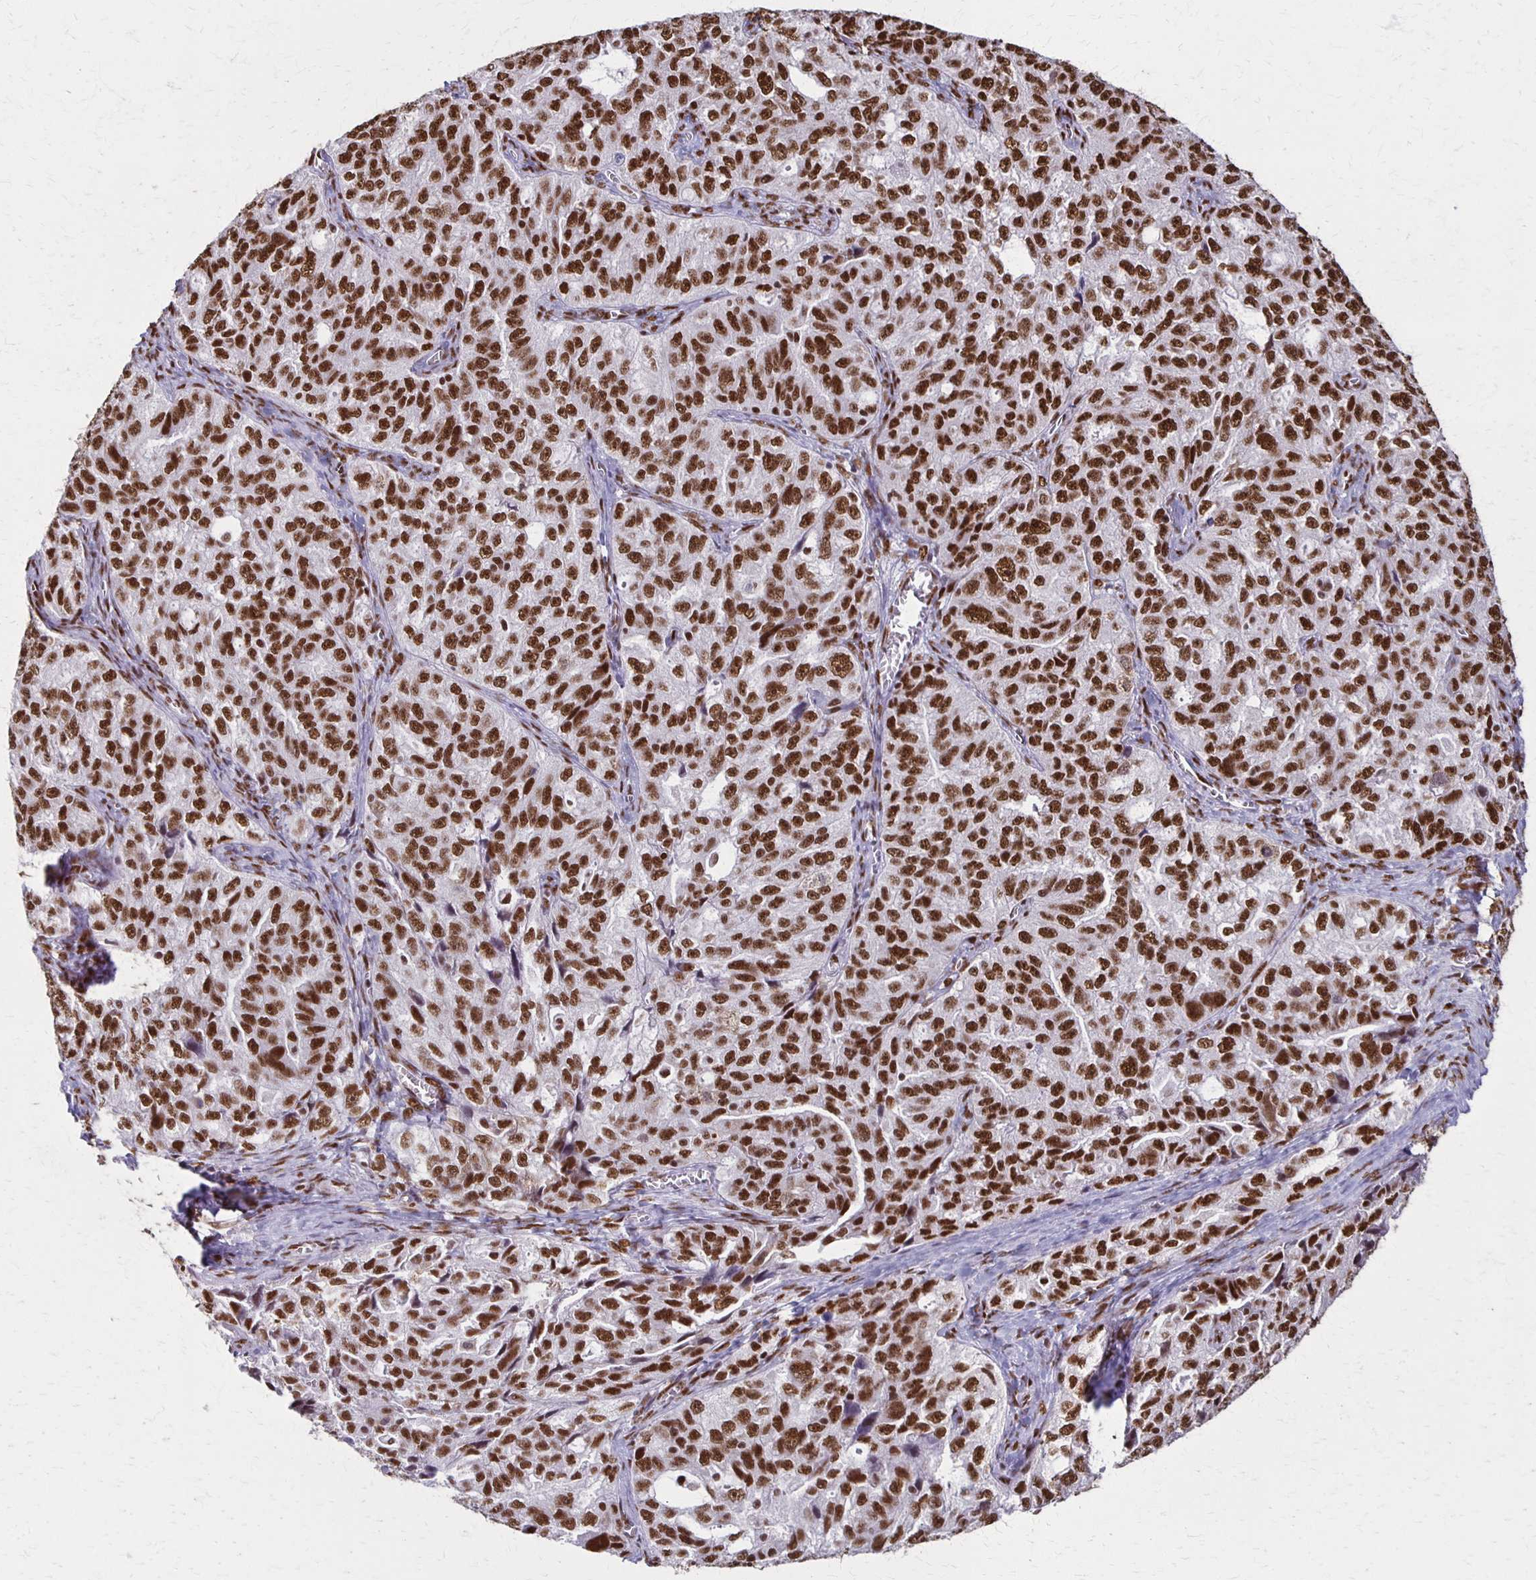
{"staining": {"intensity": "strong", "quantity": ">75%", "location": "nuclear"}, "tissue": "ovarian cancer", "cell_type": "Tumor cells", "image_type": "cancer", "snomed": [{"axis": "morphology", "description": "Cystadenocarcinoma, serous, NOS"}, {"axis": "topography", "description": "Ovary"}], "caption": "This is a micrograph of immunohistochemistry staining of ovarian serous cystadenocarcinoma, which shows strong expression in the nuclear of tumor cells.", "gene": "XRCC6", "patient": {"sex": "female", "age": 51}}